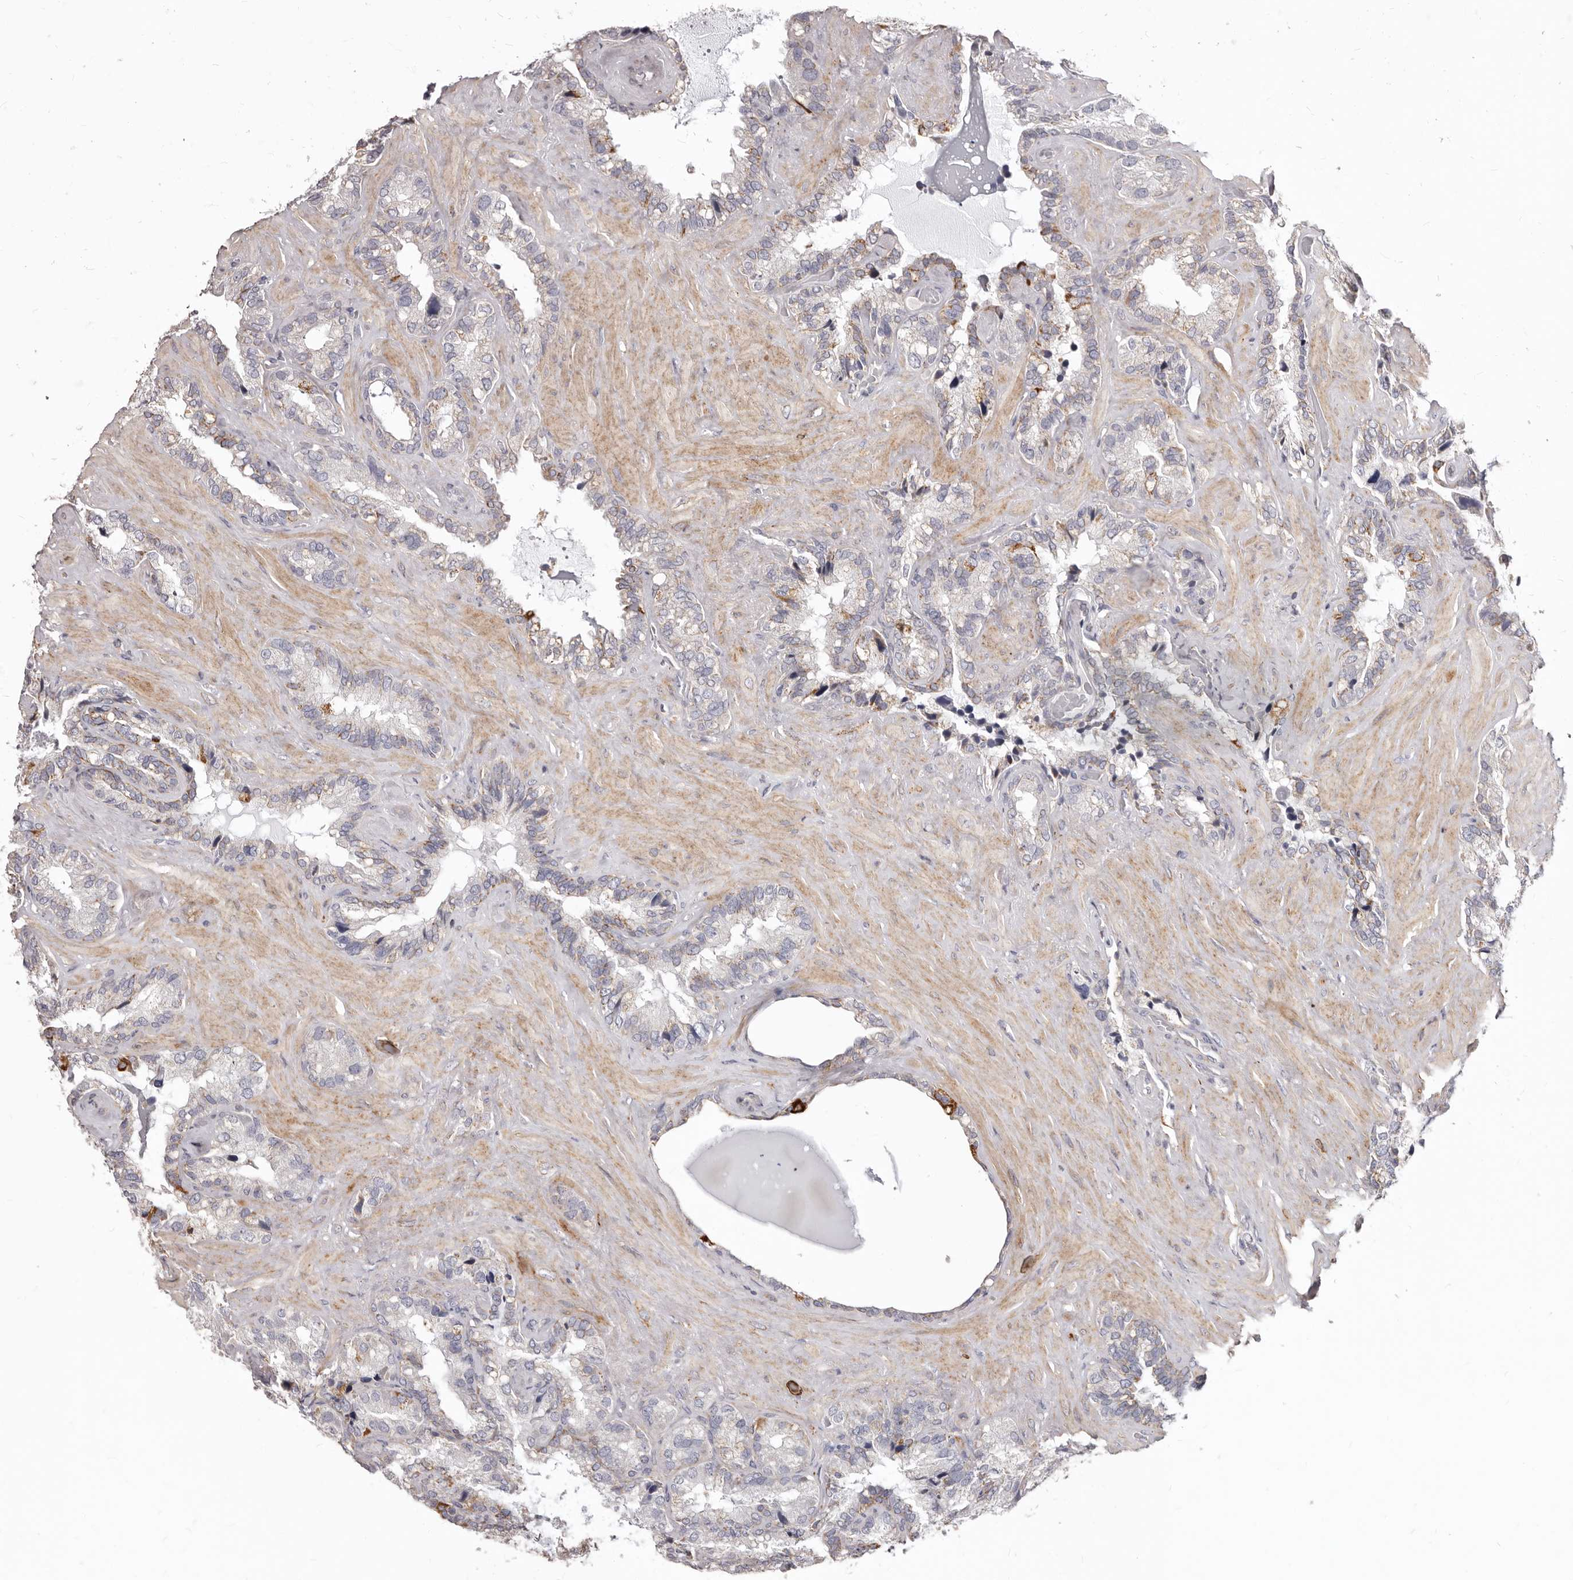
{"staining": {"intensity": "moderate", "quantity": "<25%", "location": "cytoplasmic/membranous"}, "tissue": "seminal vesicle", "cell_type": "Glandular cells", "image_type": "normal", "snomed": [{"axis": "morphology", "description": "Normal tissue, NOS"}, {"axis": "topography", "description": "Prostate"}, {"axis": "topography", "description": "Seminal veicle"}], "caption": "Glandular cells exhibit low levels of moderate cytoplasmic/membranous staining in approximately <25% of cells in normal human seminal vesicle.", "gene": "PRMT2", "patient": {"sex": "male", "age": 68}}